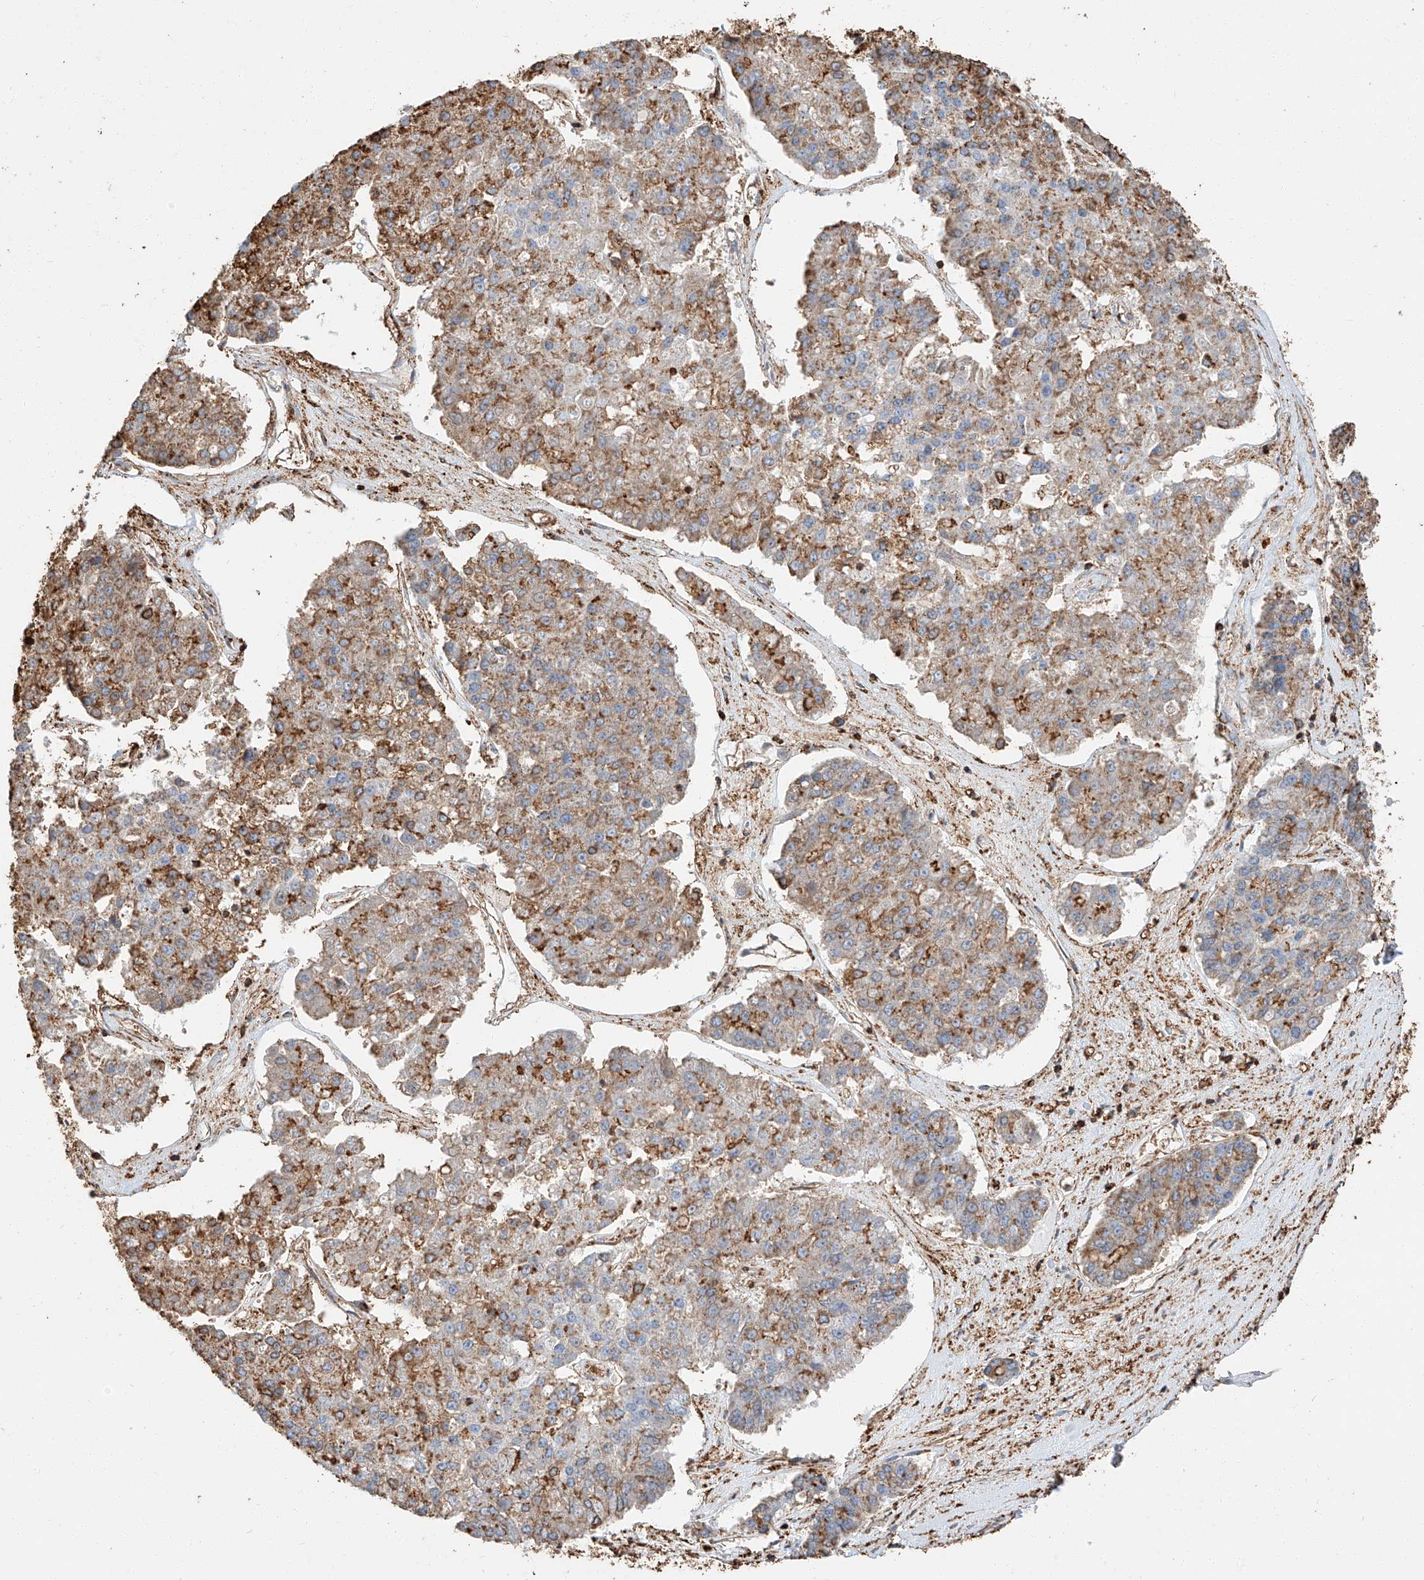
{"staining": {"intensity": "moderate", "quantity": ">75%", "location": "cytoplasmic/membranous"}, "tissue": "pancreatic cancer", "cell_type": "Tumor cells", "image_type": "cancer", "snomed": [{"axis": "morphology", "description": "Adenocarcinoma, NOS"}, {"axis": "topography", "description": "Pancreas"}], "caption": "IHC (DAB (3,3'-diaminobenzidine)) staining of adenocarcinoma (pancreatic) reveals moderate cytoplasmic/membranous protein expression in about >75% of tumor cells. The staining was performed using DAB (3,3'-diaminobenzidine), with brown indicating positive protein expression. Nuclei are stained blue with hematoxylin.", "gene": "WFS1", "patient": {"sex": "male", "age": 50}}